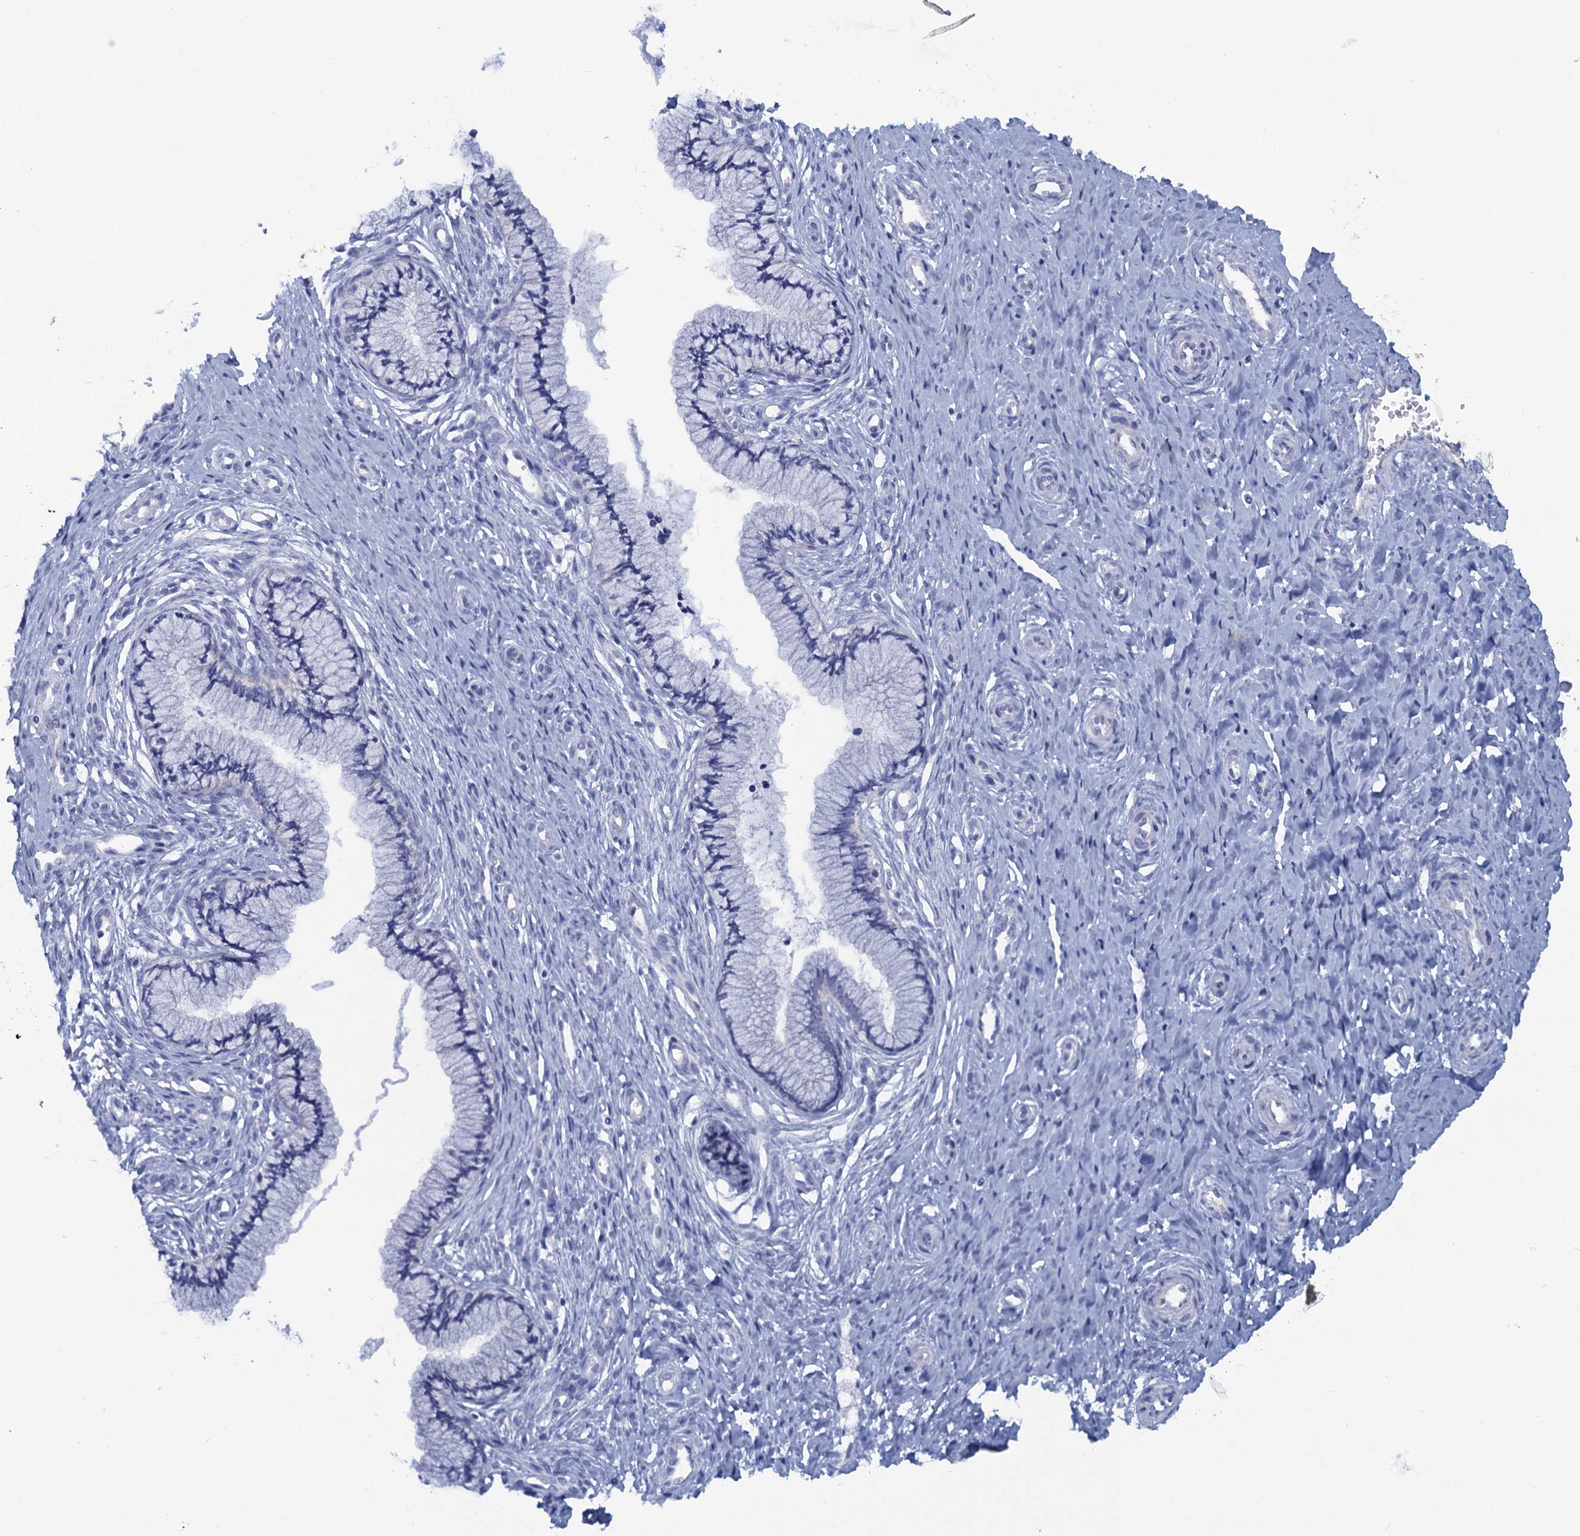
{"staining": {"intensity": "negative", "quantity": "none", "location": "none"}, "tissue": "cervix", "cell_type": "Glandular cells", "image_type": "normal", "snomed": [{"axis": "morphology", "description": "Normal tissue, NOS"}, {"axis": "topography", "description": "Cervix"}], "caption": "An immunohistochemistry (IHC) micrograph of normal cervix is shown. There is no staining in glandular cells of cervix. (DAB immunohistochemistry, high magnification).", "gene": "CALML5", "patient": {"sex": "female", "age": 36}}